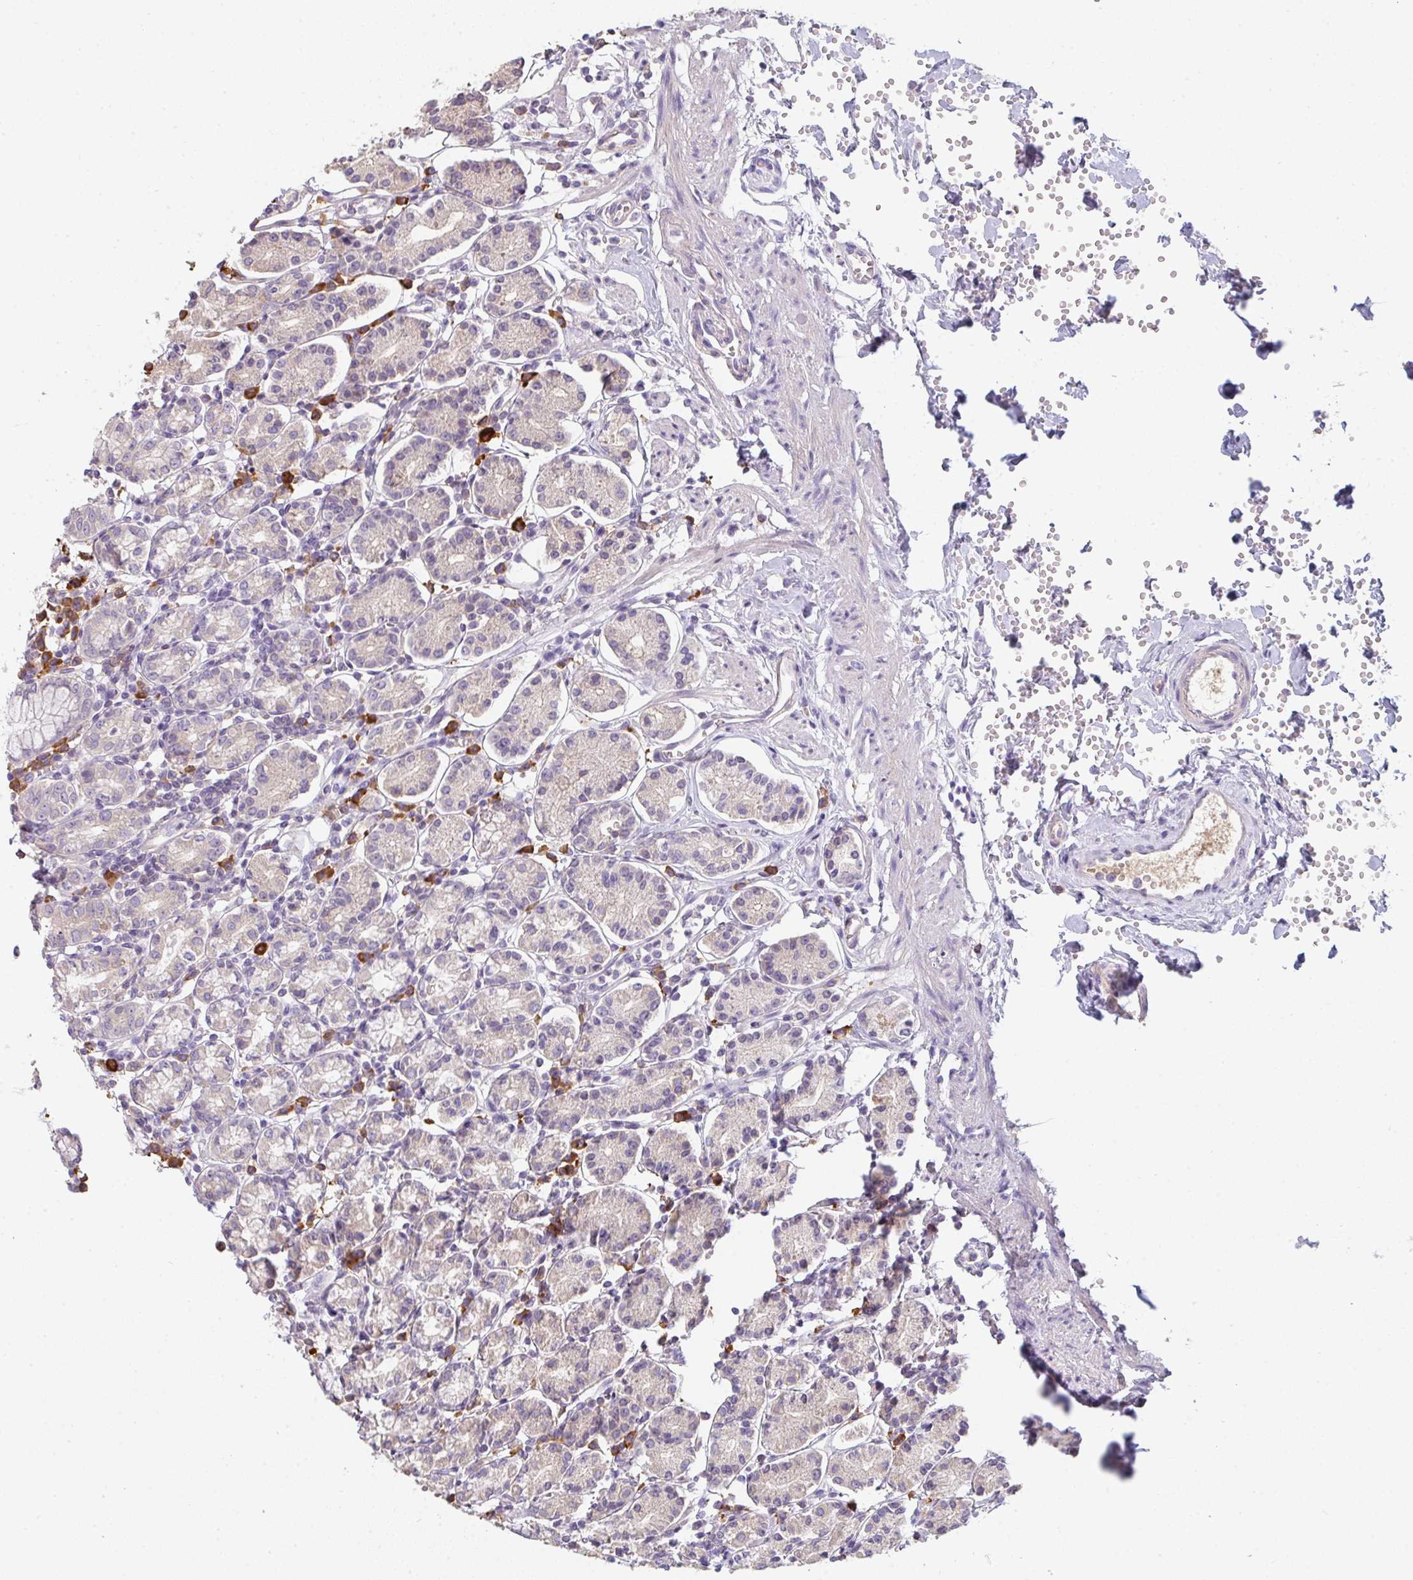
{"staining": {"intensity": "weak", "quantity": "<25%", "location": "cytoplasmic/membranous"}, "tissue": "stomach", "cell_type": "Glandular cells", "image_type": "normal", "snomed": [{"axis": "morphology", "description": "Normal tissue, NOS"}, {"axis": "topography", "description": "Stomach"}], "caption": "Immunohistochemistry (IHC) micrograph of unremarkable stomach stained for a protein (brown), which exhibits no positivity in glandular cells.", "gene": "ZNF215", "patient": {"sex": "female", "age": 62}}